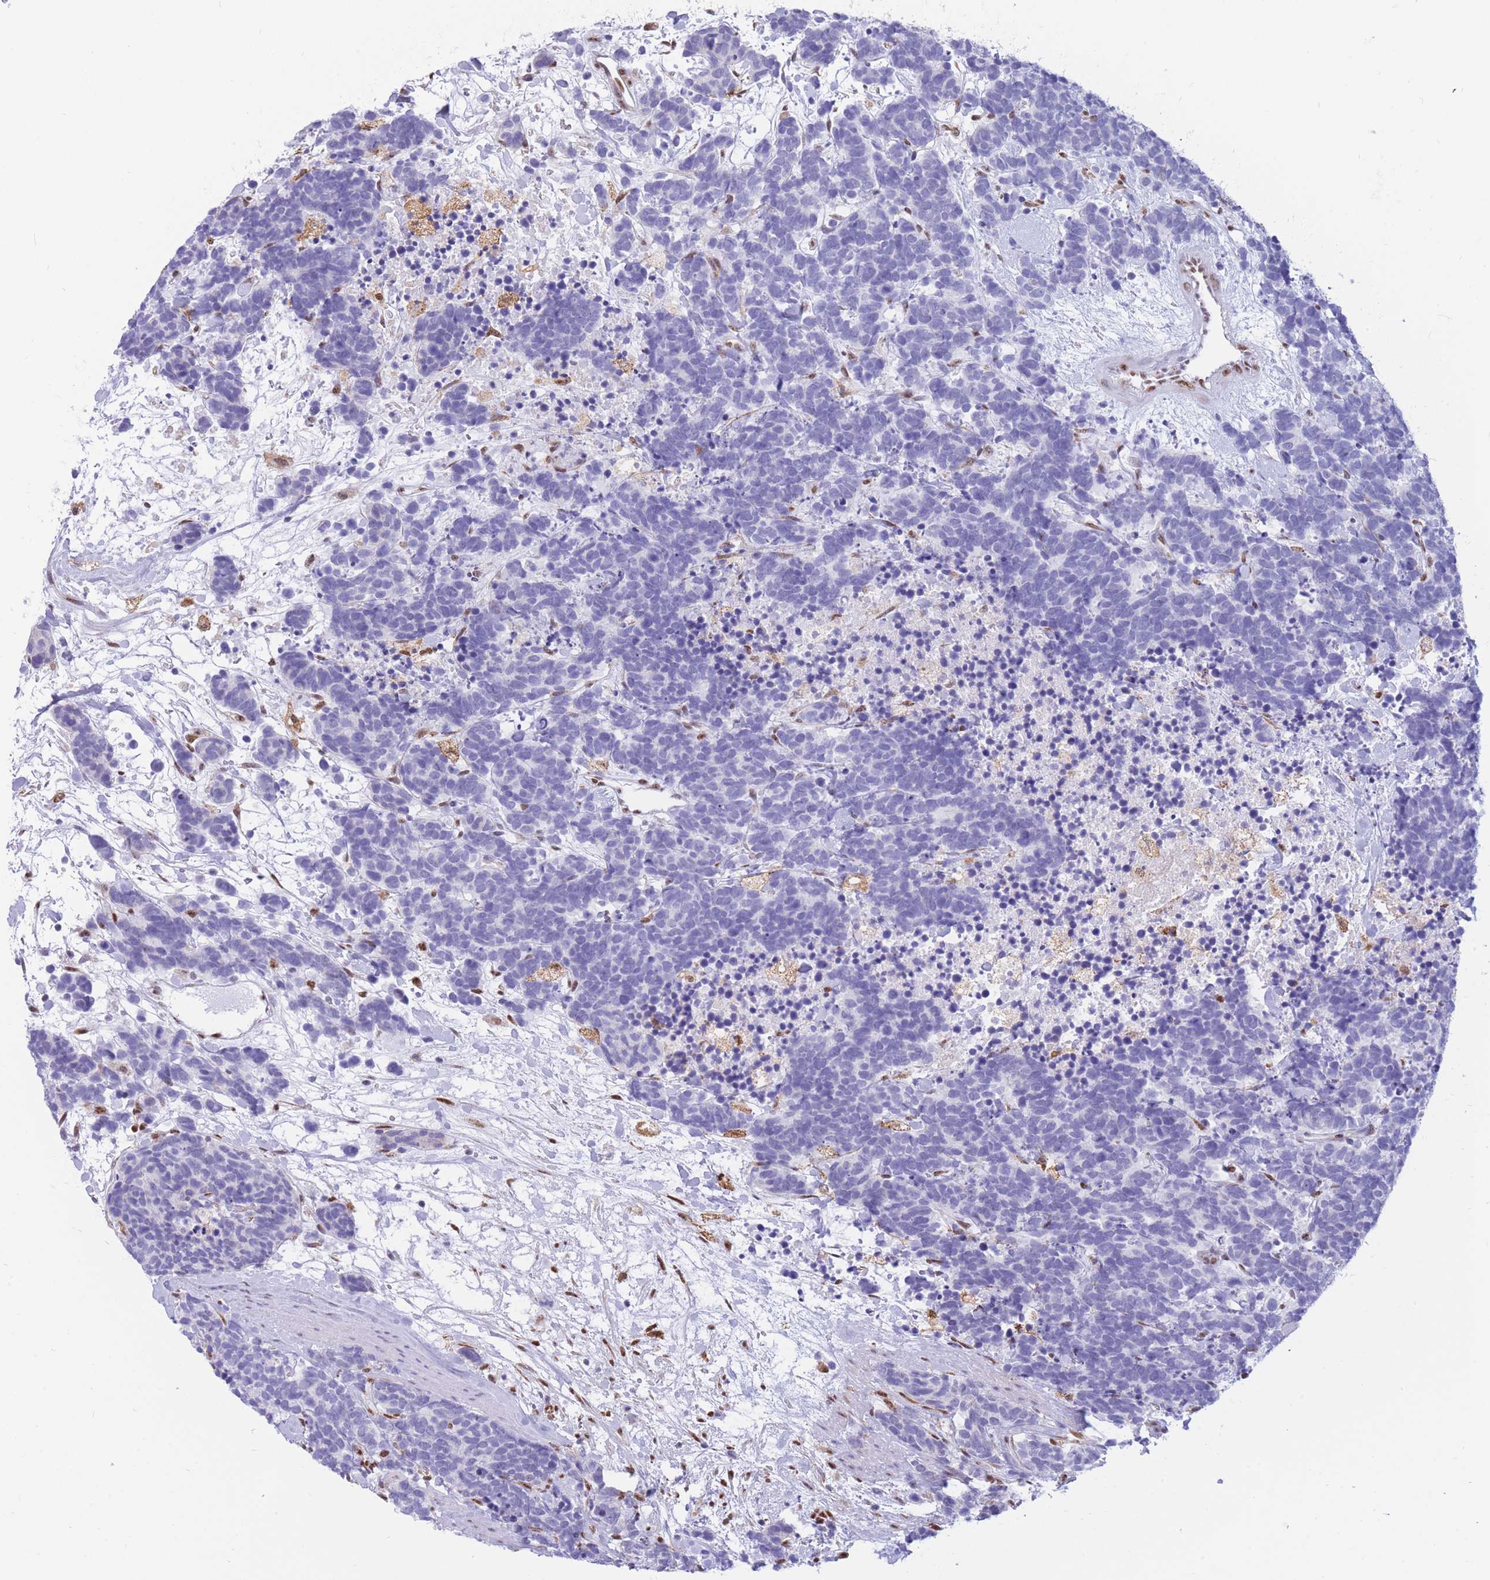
{"staining": {"intensity": "negative", "quantity": "none", "location": "none"}, "tissue": "carcinoid", "cell_type": "Tumor cells", "image_type": "cancer", "snomed": [{"axis": "morphology", "description": "Carcinoma, NOS"}, {"axis": "morphology", "description": "Carcinoid, malignant, NOS"}, {"axis": "topography", "description": "Prostate"}], "caption": "The micrograph displays no staining of tumor cells in carcinoid (malignant).", "gene": "FAM153A", "patient": {"sex": "male", "age": 57}}